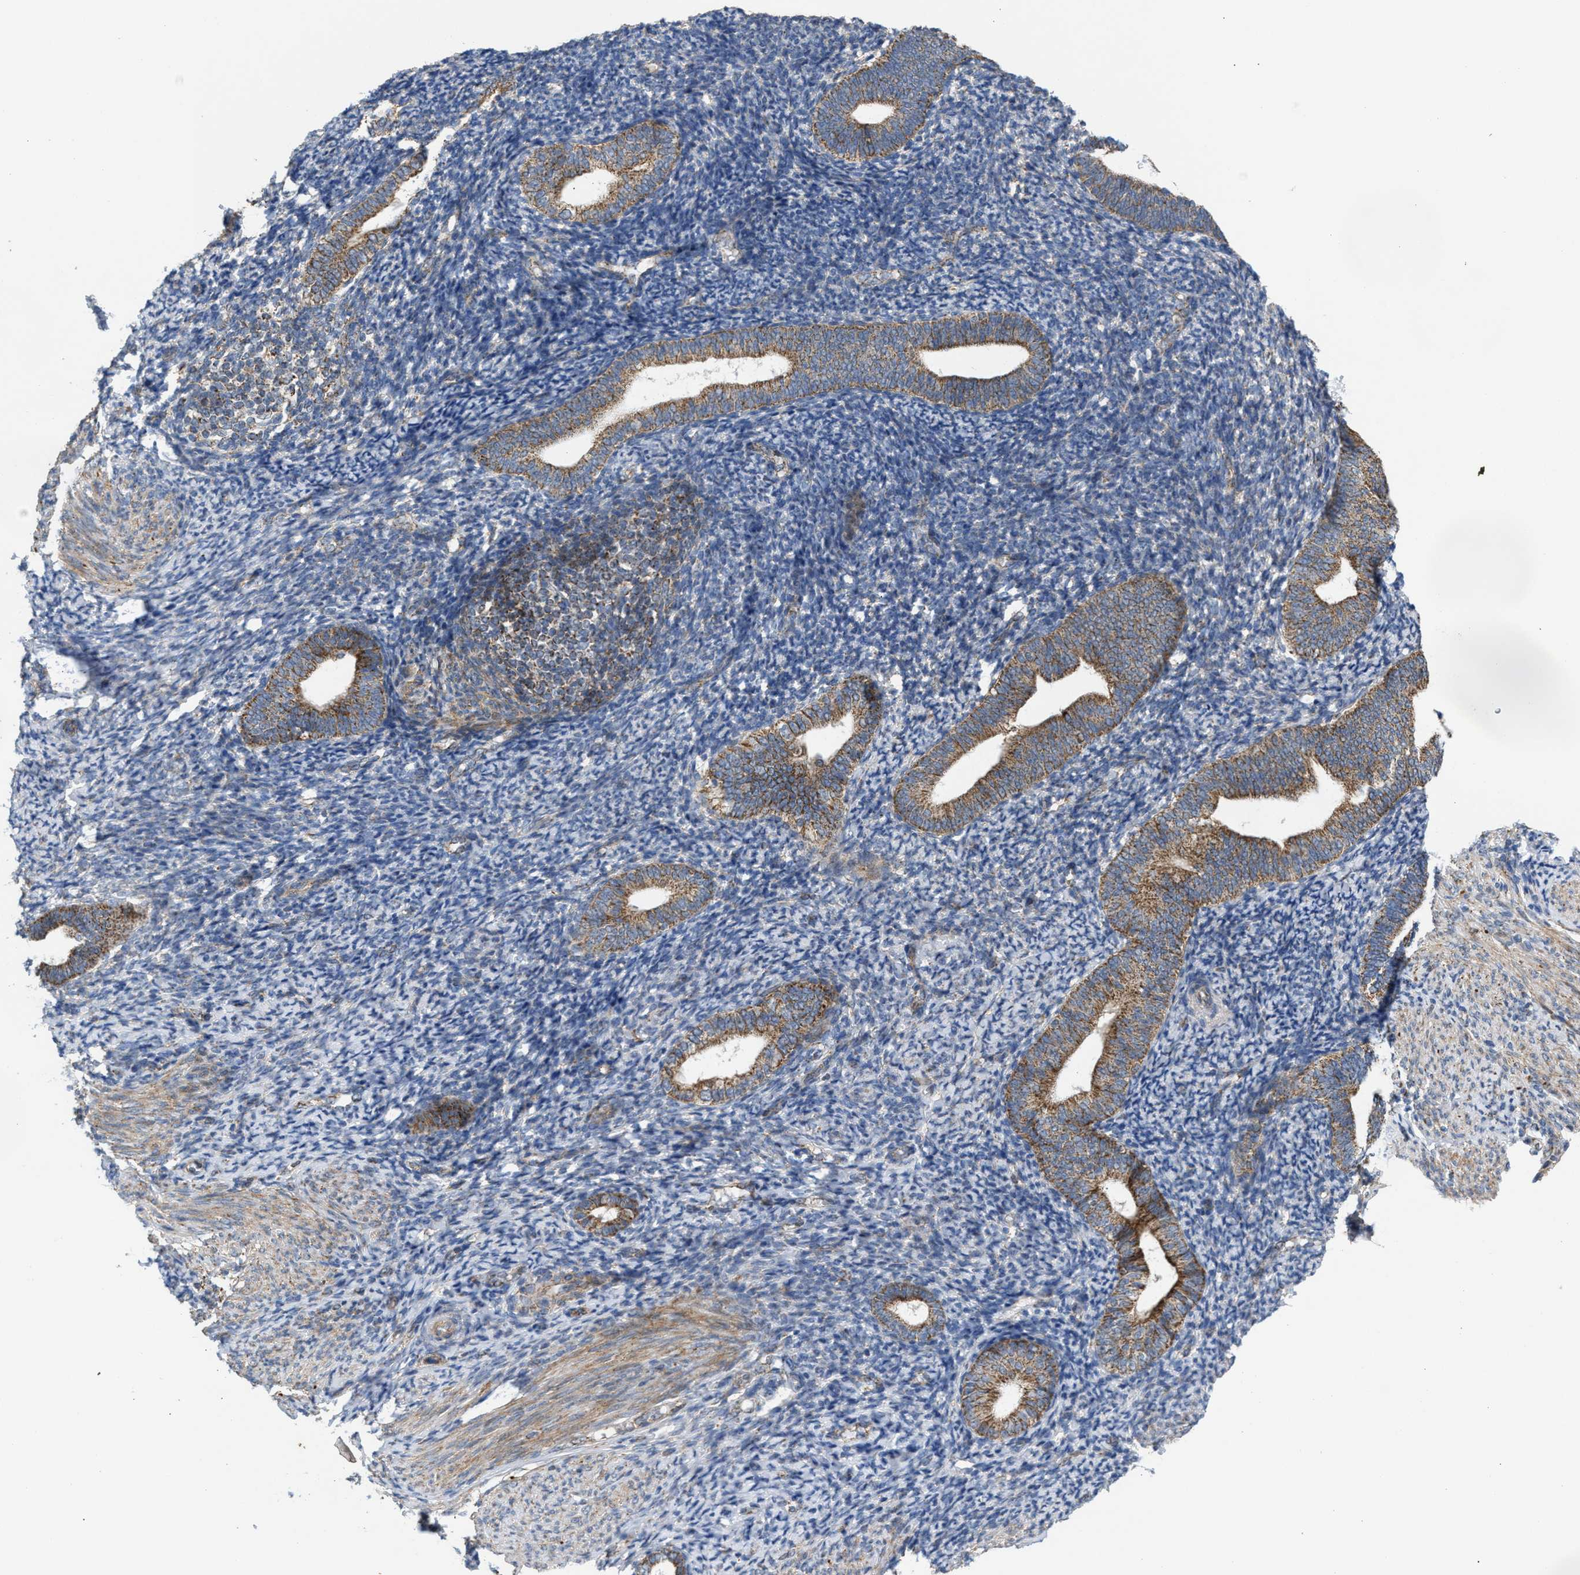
{"staining": {"intensity": "weak", "quantity": "<25%", "location": "cytoplasmic/membranous"}, "tissue": "endometrium", "cell_type": "Cells in endometrial stroma", "image_type": "normal", "snomed": [{"axis": "morphology", "description": "Normal tissue, NOS"}, {"axis": "topography", "description": "Endometrium"}], "caption": "DAB immunohistochemical staining of unremarkable endometrium displays no significant expression in cells in endometrial stroma.", "gene": "TACO1", "patient": {"sex": "female", "age": 66}}